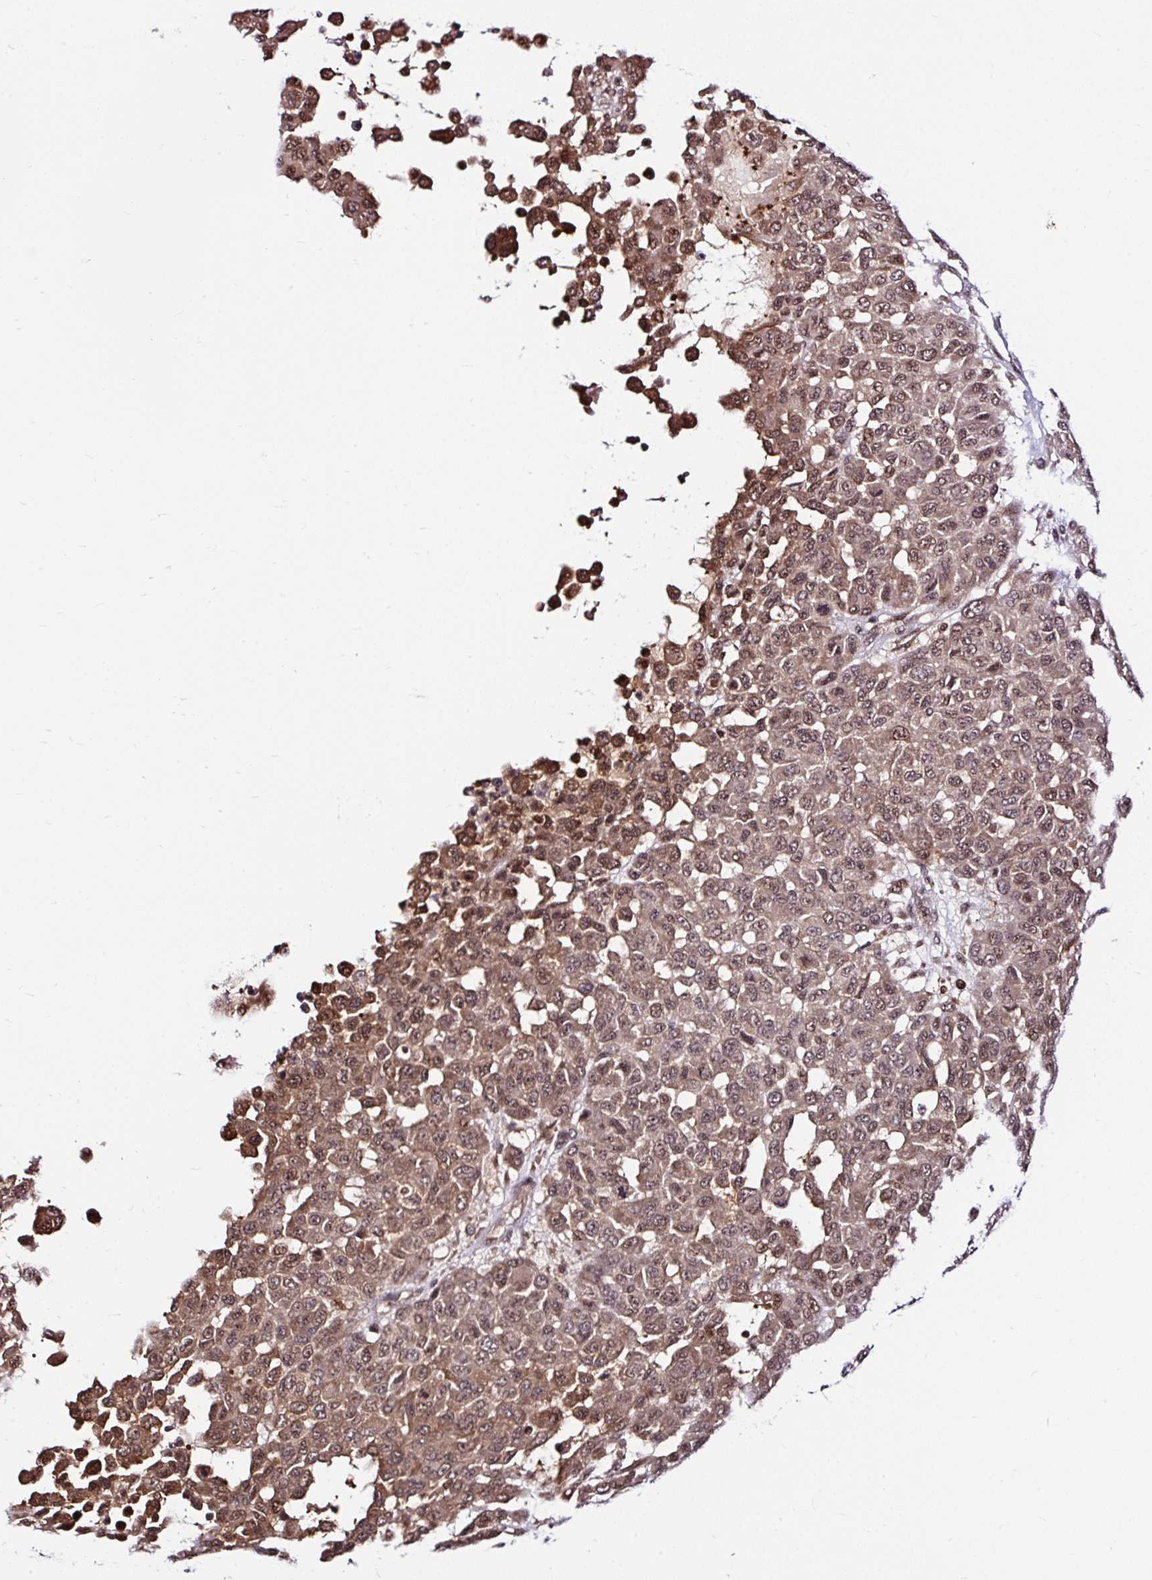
{"staining": {"intensity": "moderate", "quantity": ">75%", "location": "cytoplasmic/membranous,nuclear"}, "tissue": "melanoma", "cell_type": "Tumor cells", "image_type": "cancer", "snomed": [{"axis": "morphology", "description": "Malignant melanoma, NOS"}, {"axis": "topography", "description": "Skin"}], "caption": "A histopathology image of malignant melanoma stained for a protein exhibits moderate cytoplasmic/membranous and nuclear brown staining in tumor cells. (DAB (3,3'-diaminobenzidine) = brown stain, brightfield microscopy at high magnification).", "gene": "PIN4", "patient": {"sex": "male", "age": 62}}